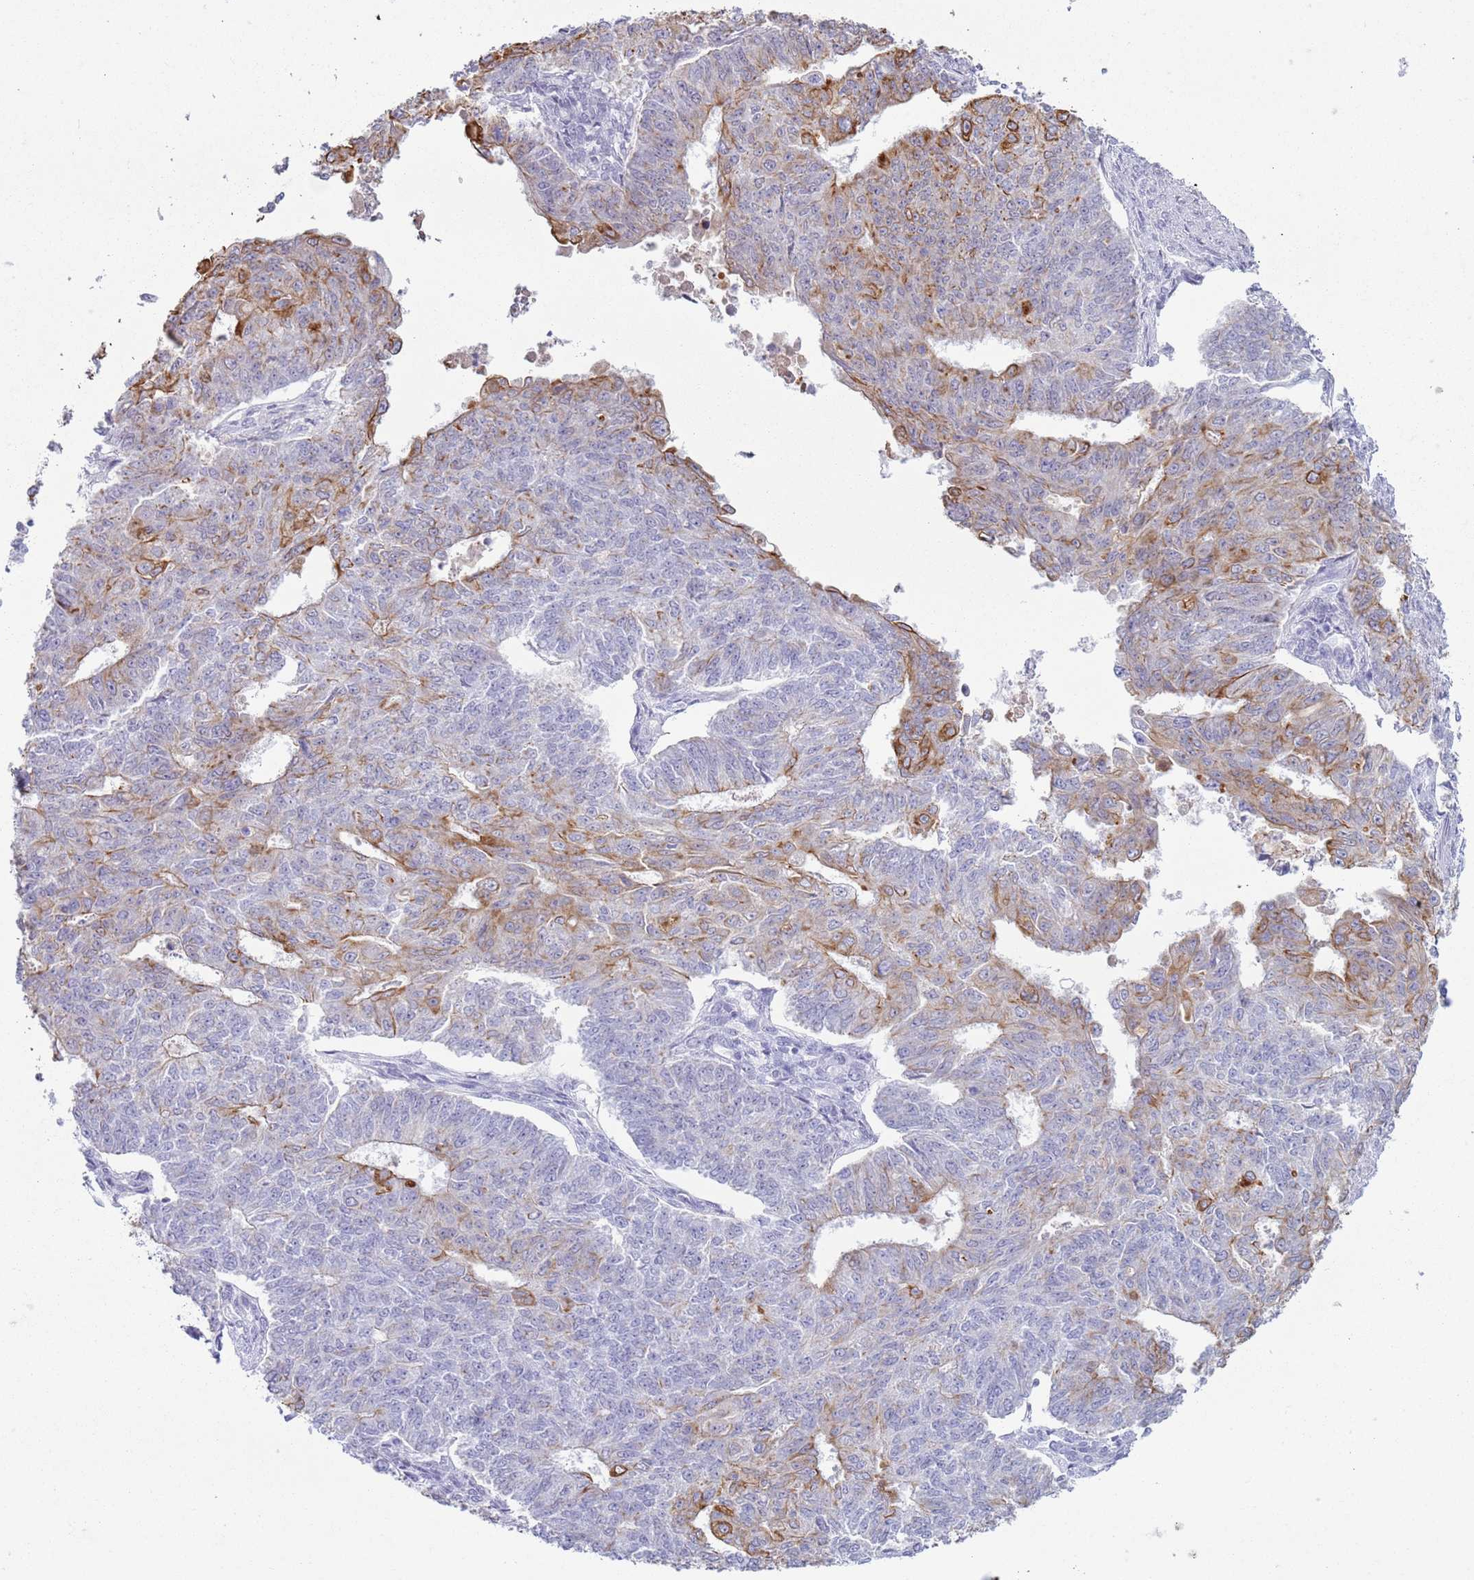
{"staining": {"intensity": "moderate", "quantity": "<25%", "location": "cytoplasmic/membranous"}, "tissue": "endometrial cancer", "cell_type": "Tumor cells", "image_type": "cancer", "snomed": [{"axis": "morphology", "description": "Adenocarcinoma, NOS"}, {"axis": "topography", "description": "Endometrium"}], "caption": "Moderate cytoplasmic/membranous staining is identified in approximately <25% of tumor cells in endometrial cancer (adenocarcinoma). The staining was performed using DAB to visualize the protein expression in brown, while the nuclei were stained in blue with hematoxylin (Magnification: 20x).", "gene": "NPAP1", "patient": {"sex": "female", "age": 32}}